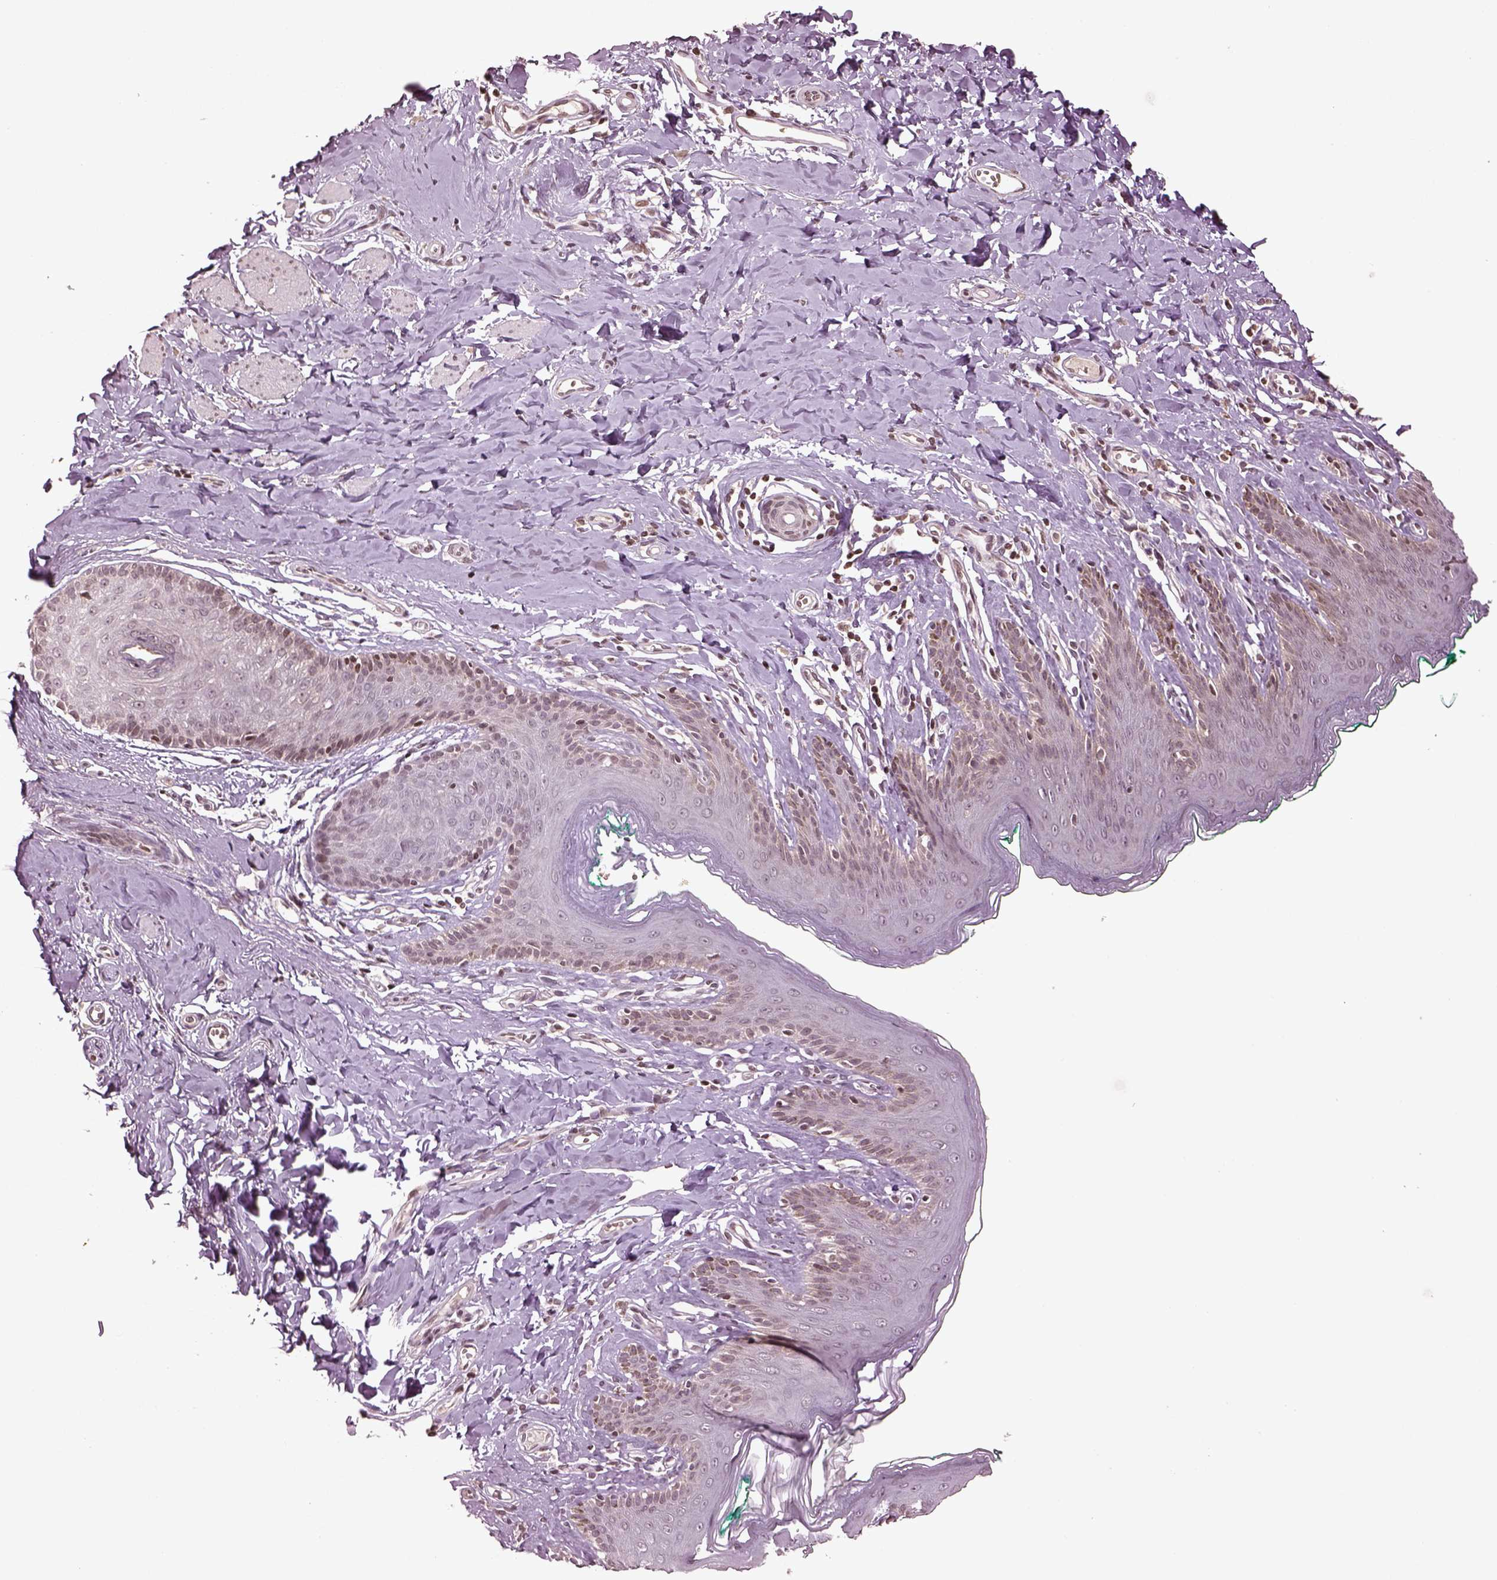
{"staining": {"intensity": "weak", "quantity": "<25%", "location": "nuclear"}, "tissue": "skin", "cell_type": "Epidermal cells", "image_type": "normal", "snomed": [{"axis": "morphology", "description": "Normal tissue, NOS"}, {"axis": "topography", "description": "Vulva"}], "caption": "Epidermal cells show no significant protein positivity in normal skin.", "gene": "GRM4", "patient": {"sex": "female", "age": 66}}